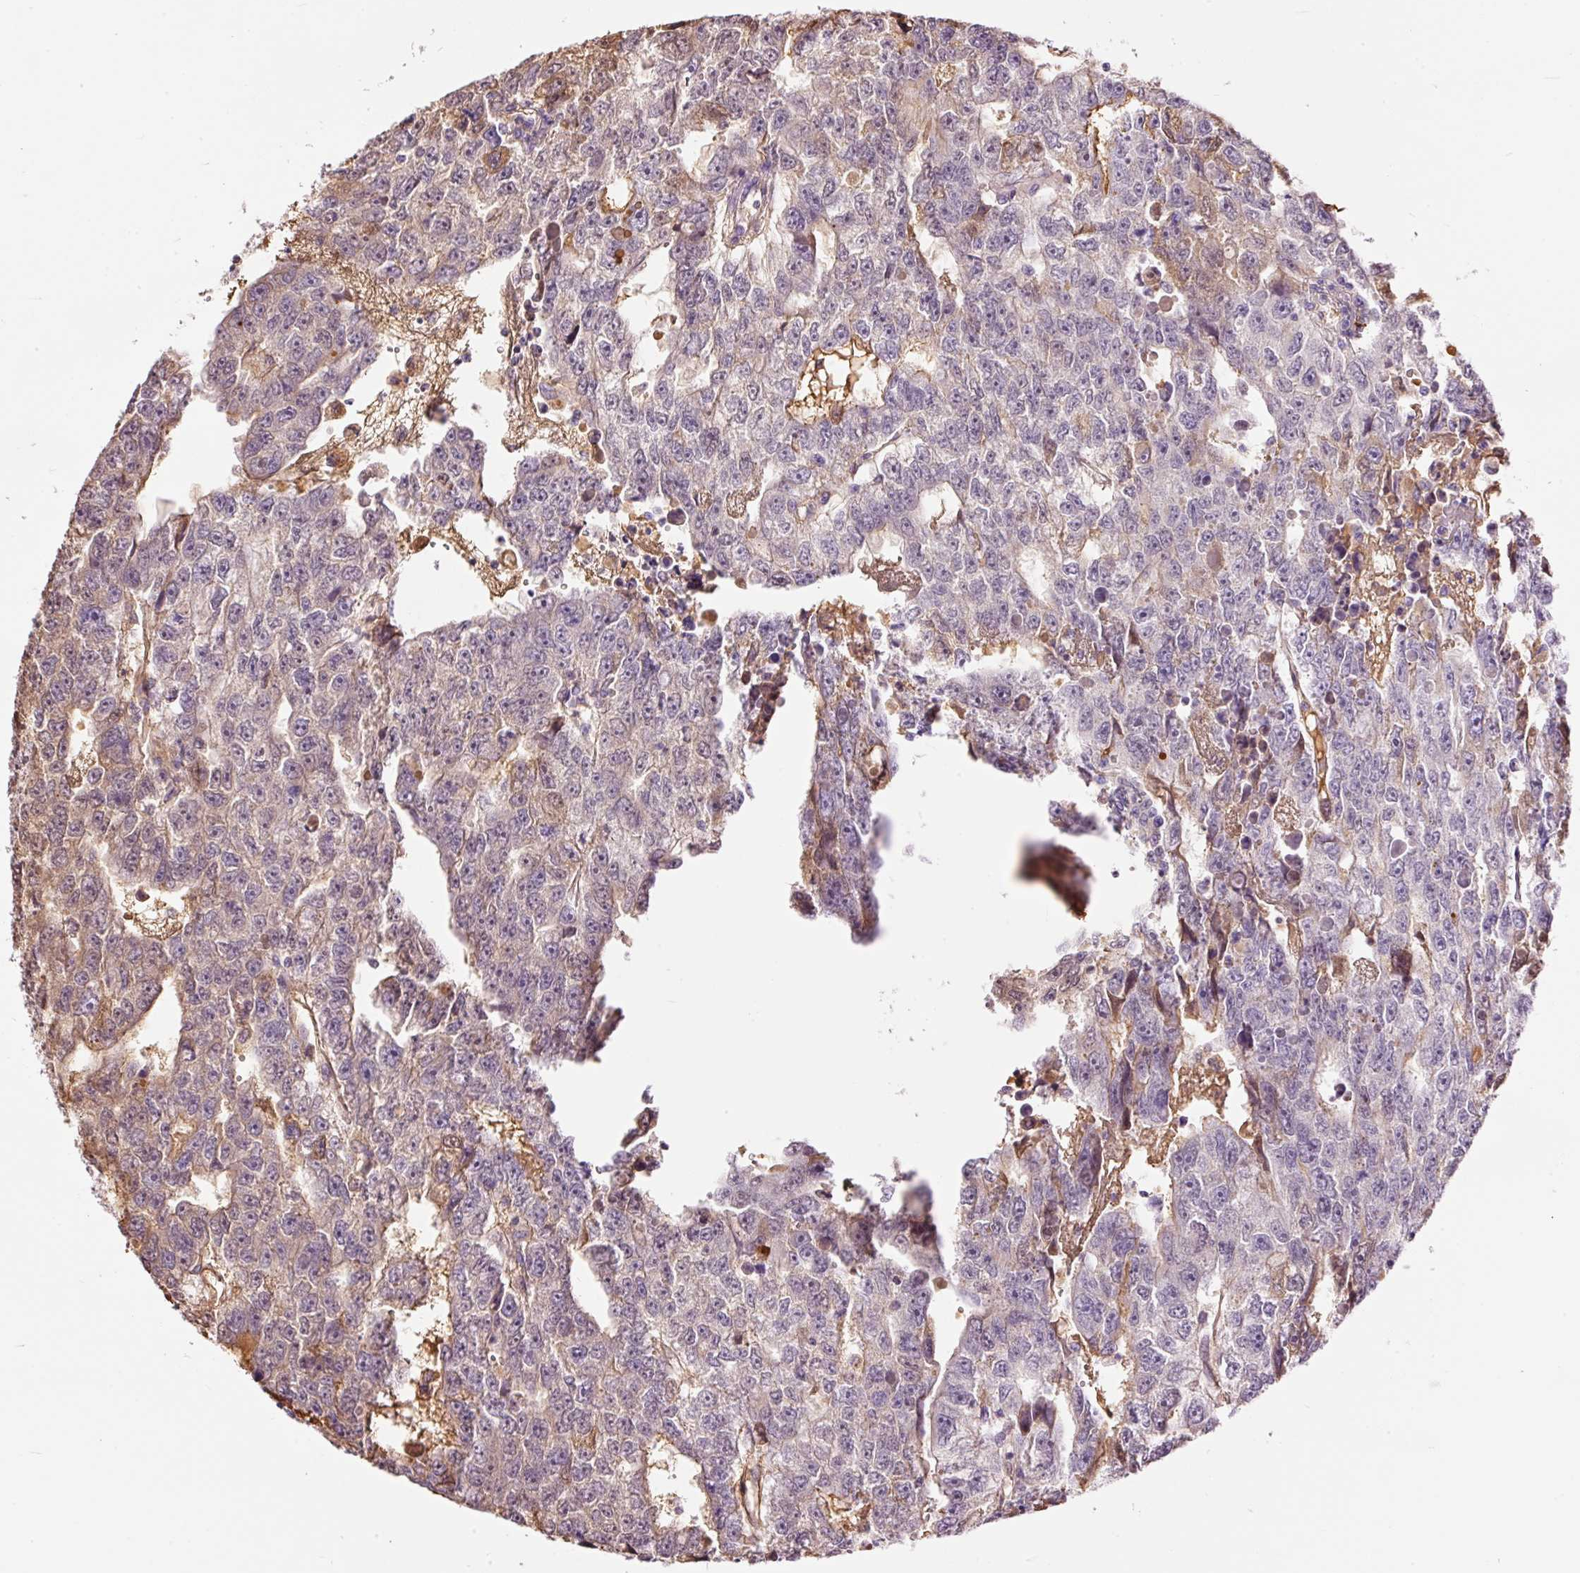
{"staining": {"intensity": "weak", "quantity": "25%-75%", "location": "cytoplasmic/membranous"}, "tissue": "testis cancer", "cell_type": "Tumor cells", "image_type": "cancer", "snomed": [{"axis": "morphology", "description": "Carcinoma, Embryonal, NOS"}, {"axis": "topography", "description": "Testis"}], "caption": "Testis cancer tissue displays weak cytoplasmic/membranous staining in about 25%-75% of tumor cells", "gene": "PRPF38B", "patient": {"sex": "male", "age": 20}}